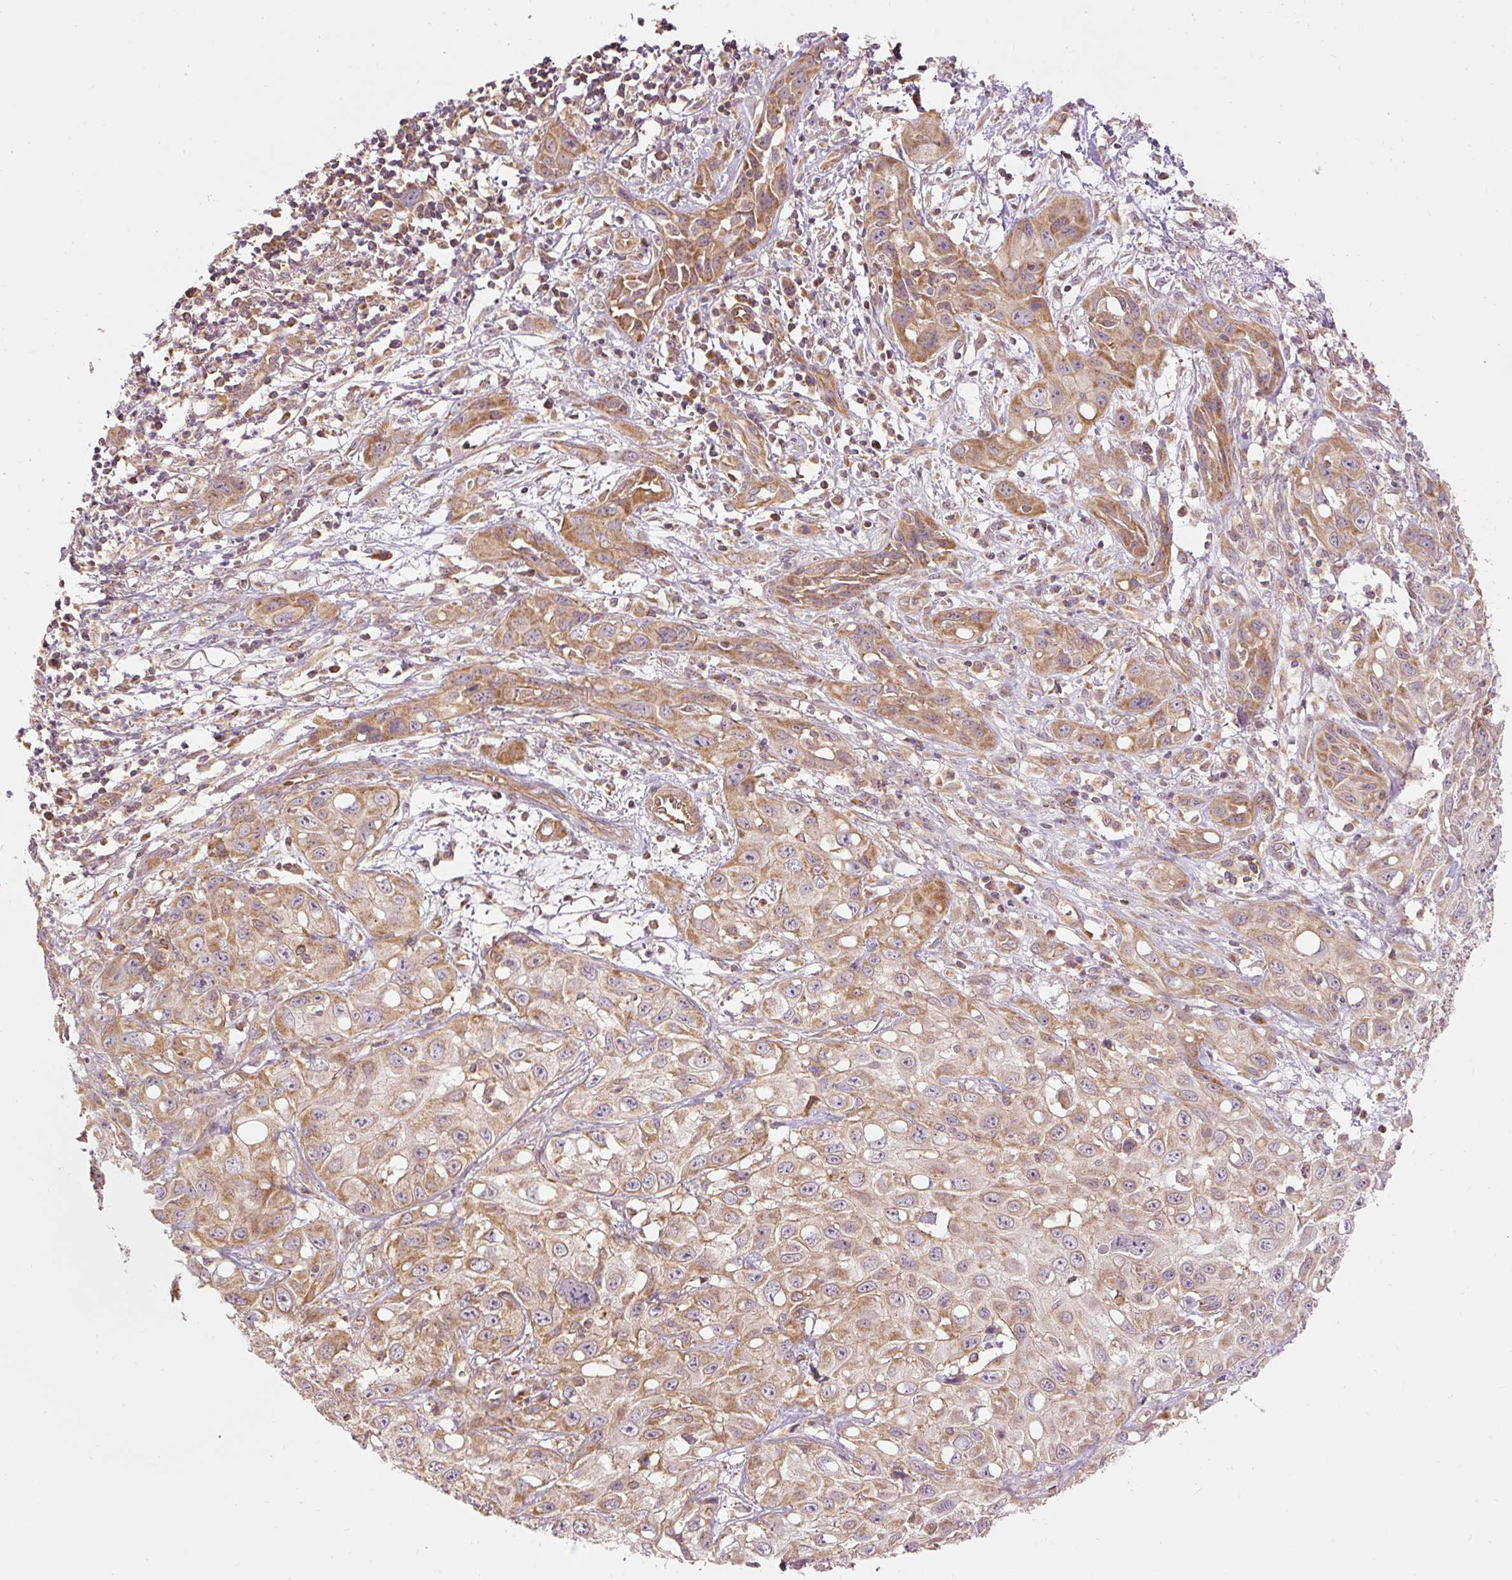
{"staining": {"intensity": "moderate", "quantity": ">75%", "location": "cytoplasmic/membranous"}, "tissue": "skin cancer", "cell_type": "Tumor cells", "image_type": "cancer", "snomed": [{"axis": "morphology", "description": "Squamous cell carcinoma, NOS"}, {"axis": "topography", "description": "Skin"}, {"axis": "topography", "description": "Vulva"}], "caption": "This is an image of immunohistochemistry staining of skin cancer (squamous cell carcinoma), which shows moderate expression in the cytoplasmic/membranous of tumor cells.", "gene": "ADCY4", "patient": {"sex": "female", "age": 71}}